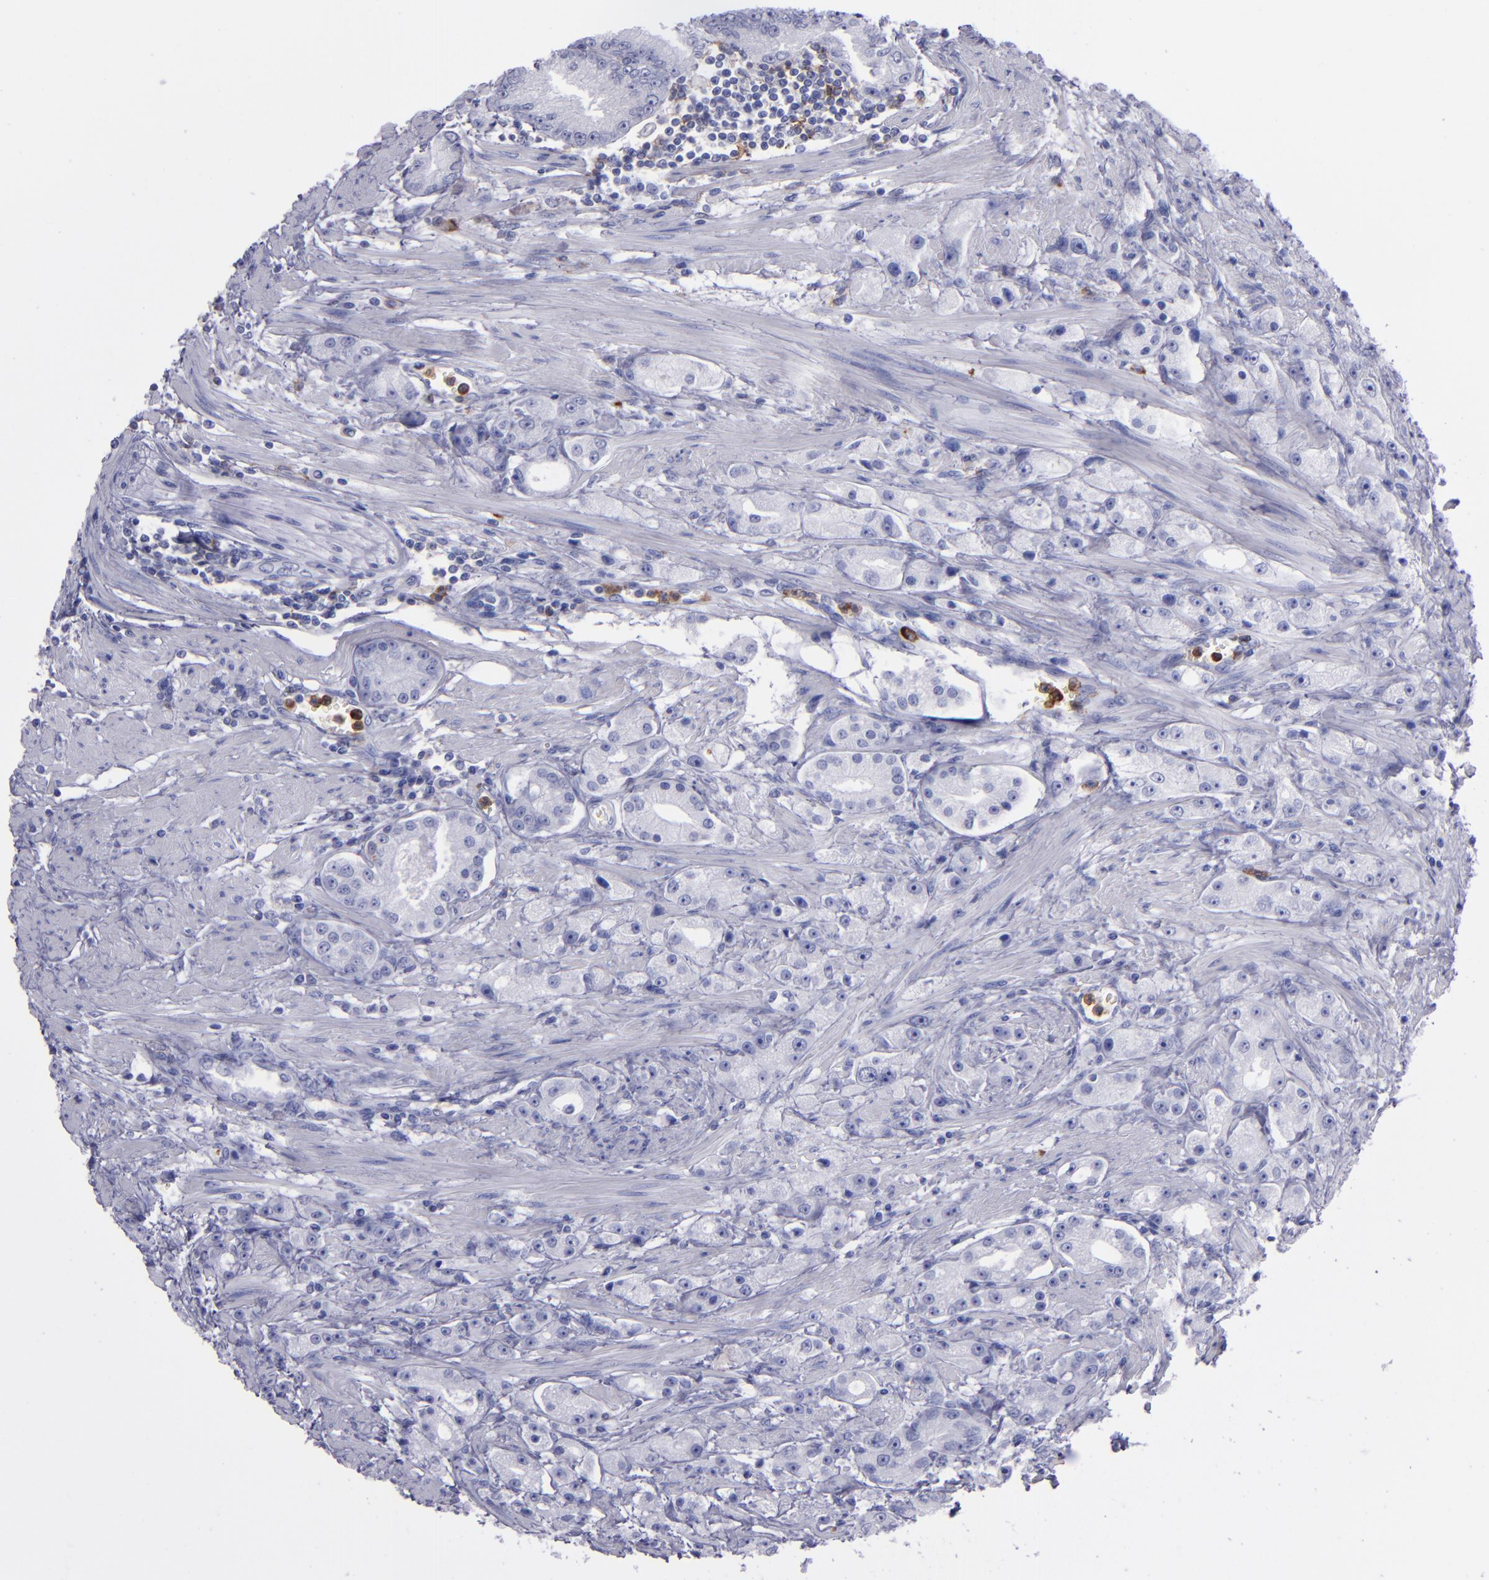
{"staining": {"intensity": "negative", "quantity": "none", "location": "none"}, "tissue": "prostate cancer", "cell_type": "Tumor cells", "image_type": "cancer", "snomed": [{"axis": "morphology", "description": "Adenocarcinoma, Medium grade"}, {"axis": "topography", "description": "Prostate"}], "caption": "Human adenocarcinoma (medium-grade) (prostate) stained for a protein using immunohistochemistry (IHC) shows no positivity in tumor cells.", "gene": "CR1", "patient": {"sex": "male", "age": 72}}